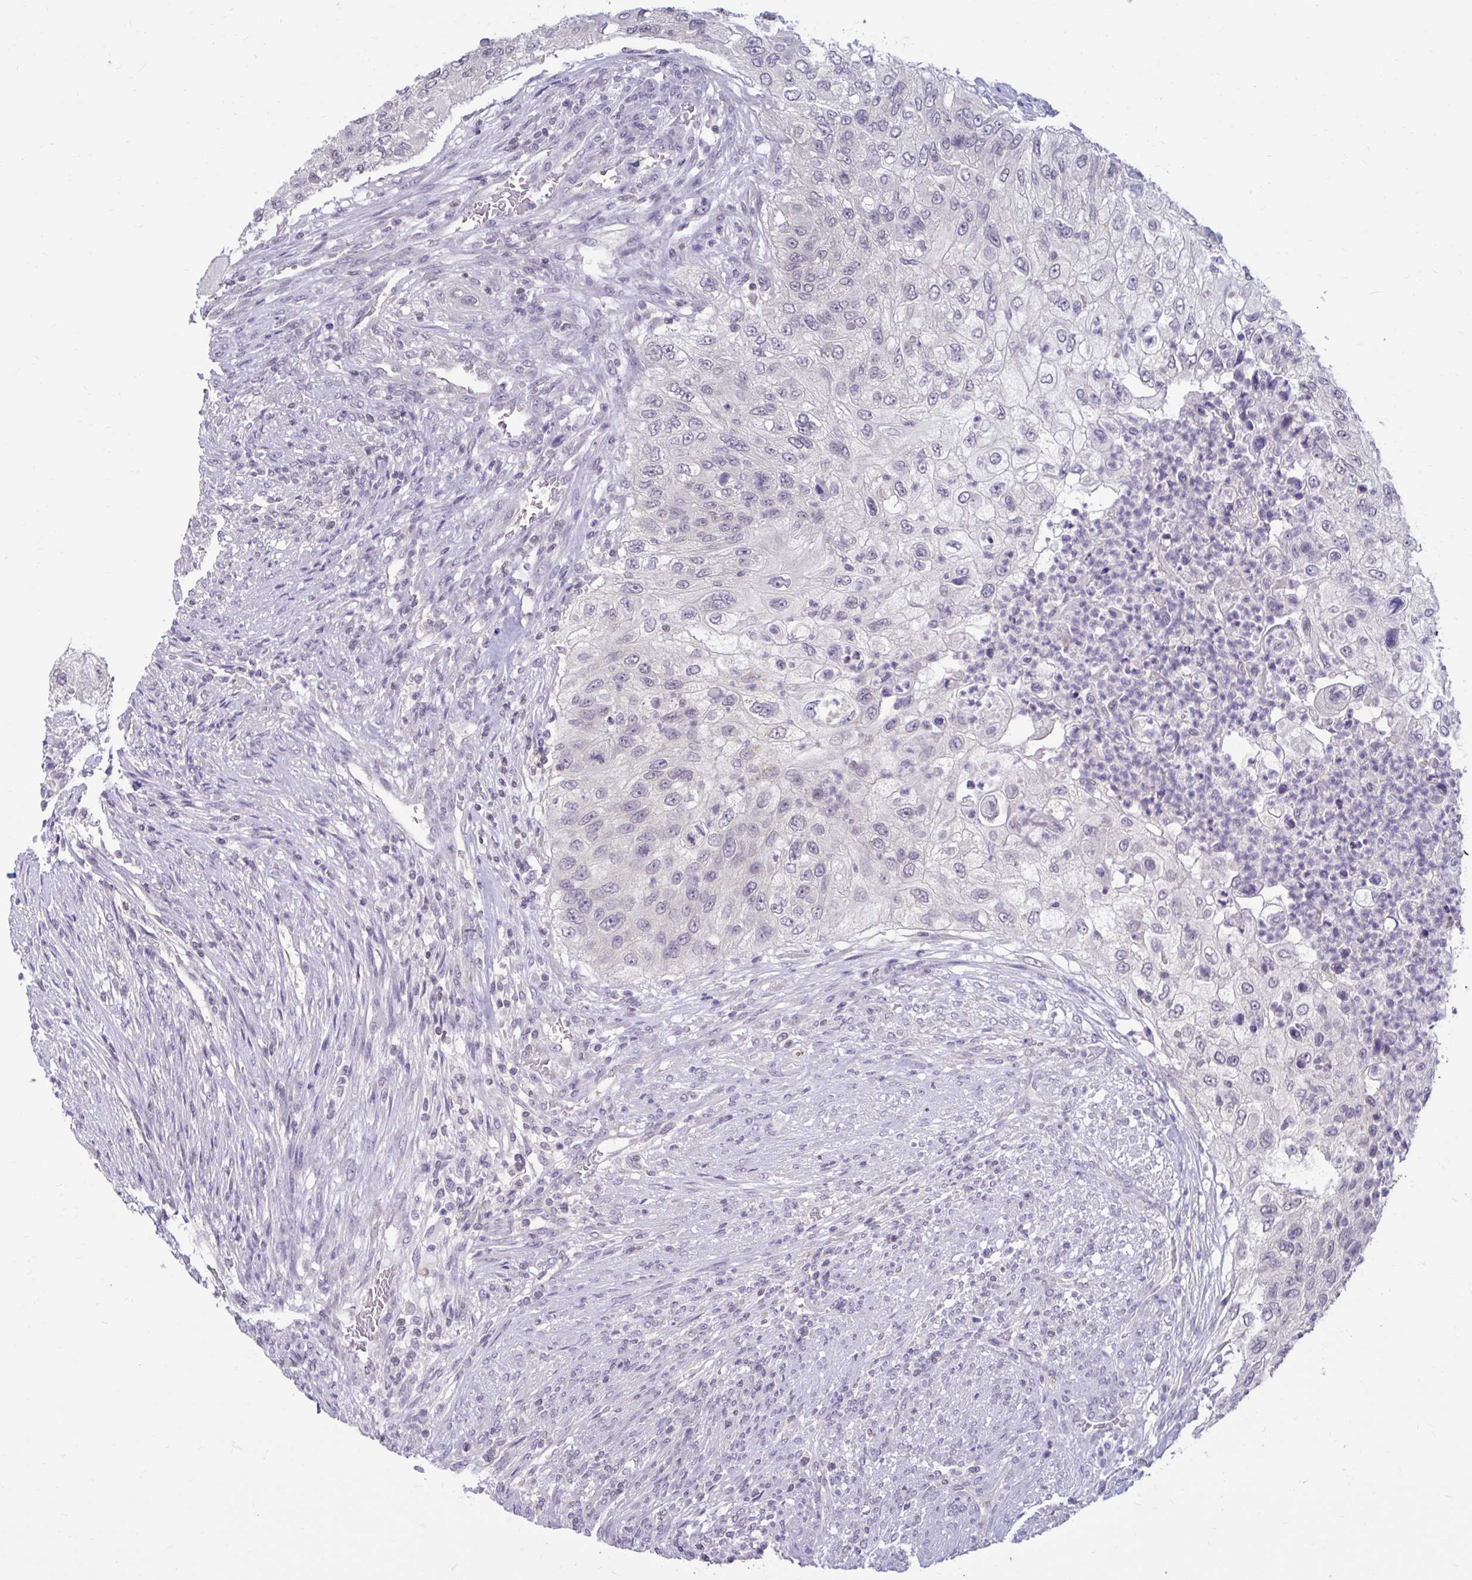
{"staining": {"intensity": "negative", "quantity": "none", "location": "none"}, "tissue": "urothelial cancer", "cell_type": "Tumor cells", "image_type": "cancer", "snomed": [{"axis": "morphology", "description": "Urothelial carcinoma, High grade"}, {"axis": "topography", "description": "Urinary bladder"}], "caption": "A high-resolution micrograph shows immunohistochemistry (IHC) staining of urothelial cancer, which exhibits no significant expression in tumor cells.", "gene": "ARPP19", "patient": {"sex": "female", "age": 60}}